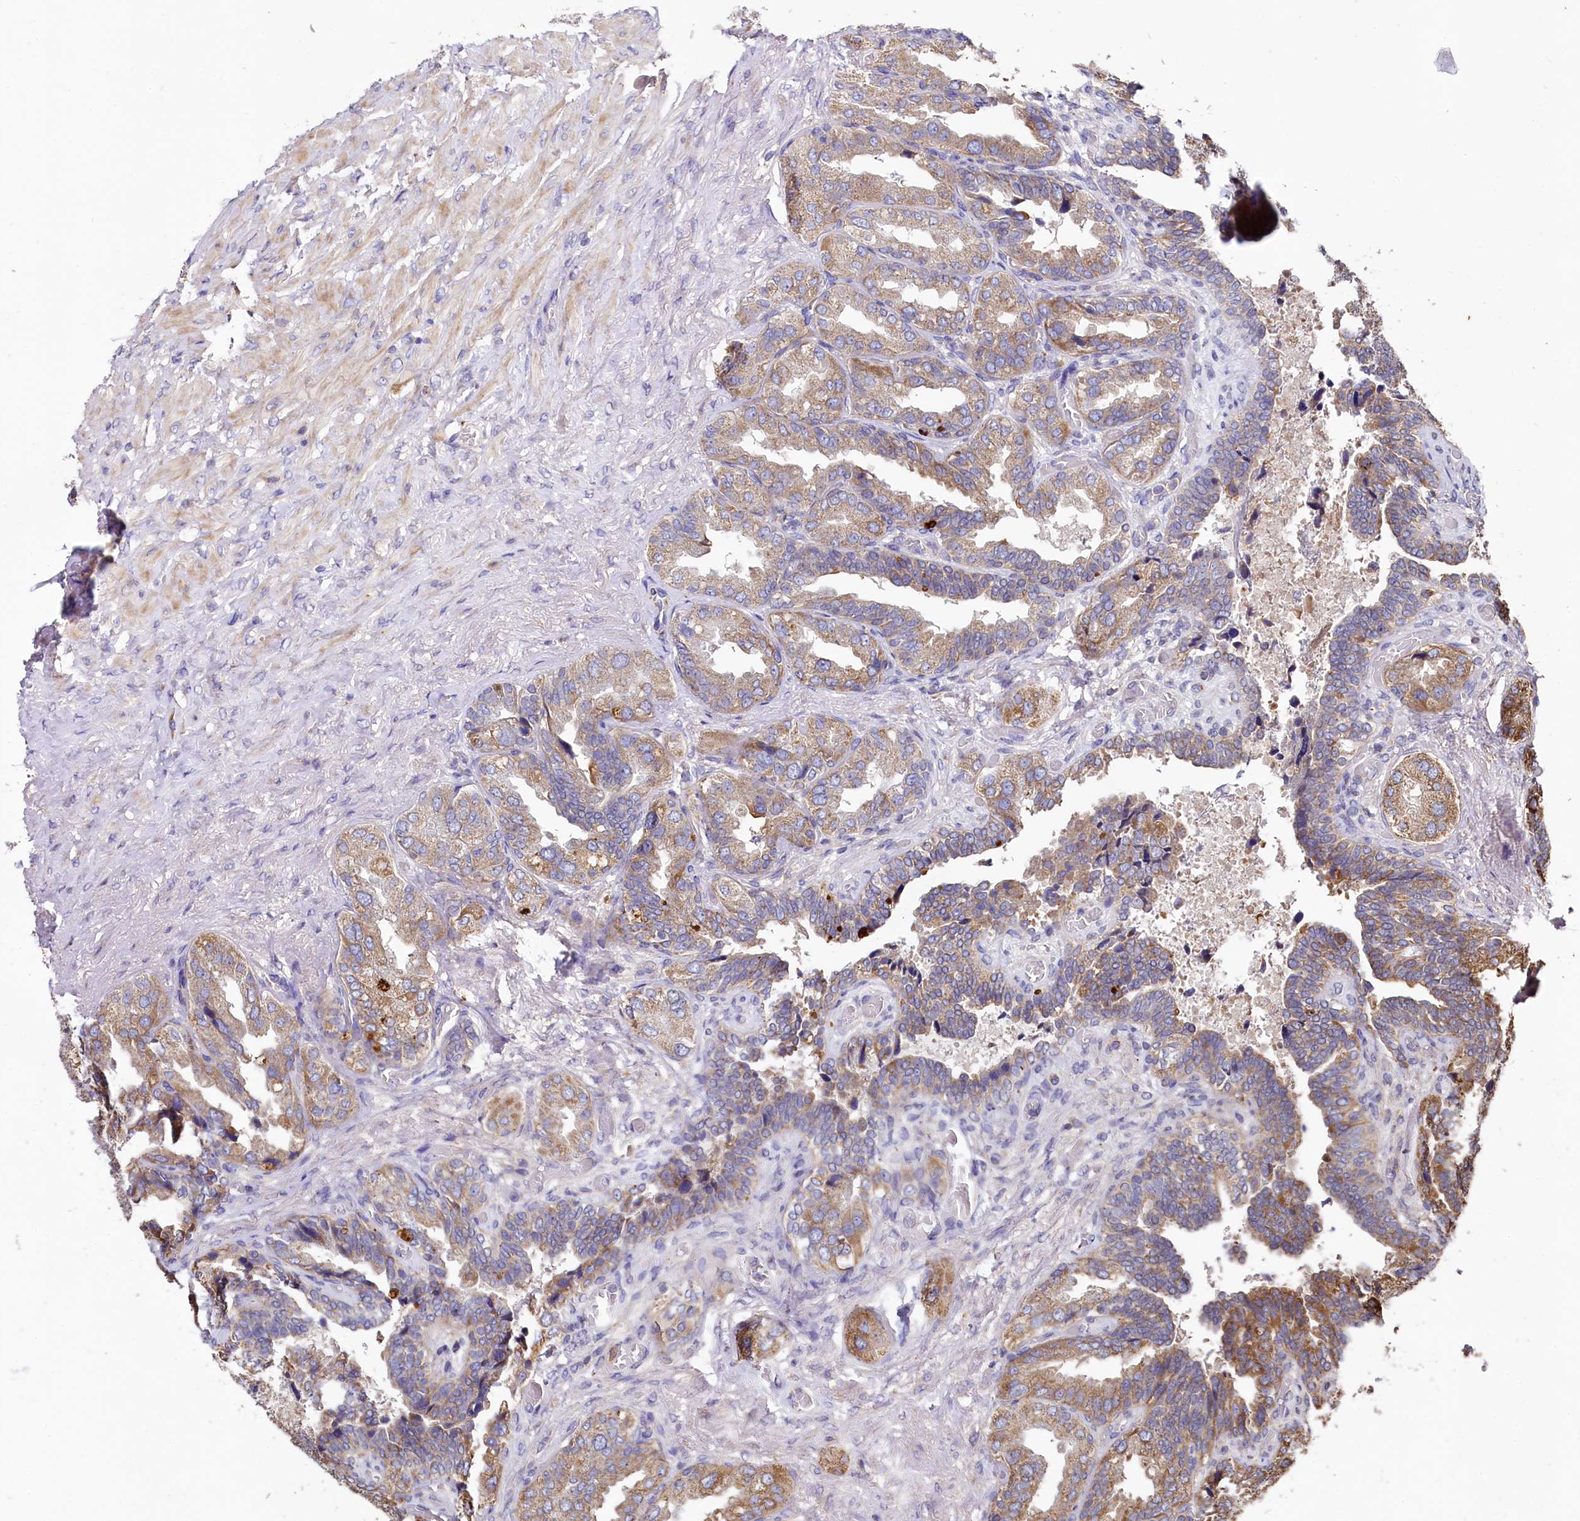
{"staining": {"intensity": "moderate", "quantity": ">75%", "location": "cytoplasmic/membranous"}, "tissue": "seminal vesicle", "cell_type": "Glandular cells", "image_type": "normal", "snomed": [{"axis": "morphology", "description": "Normal tissue, NOS"}, {"axis": "topography", "description": "Seminal veicle"}, {"axis": "topography", "description": "Peripheral nerve tissue"}], "caption": "DAB (3,3'-diaminobenzidine) immunohistochemical staining of unremarkable human seminal vesicle displays moderate cytoplasmic/membranous protein staining in about >75% of glandular cells.", "gene": "SPRYD3", "patient": {"sex": "male", "age": 63}}